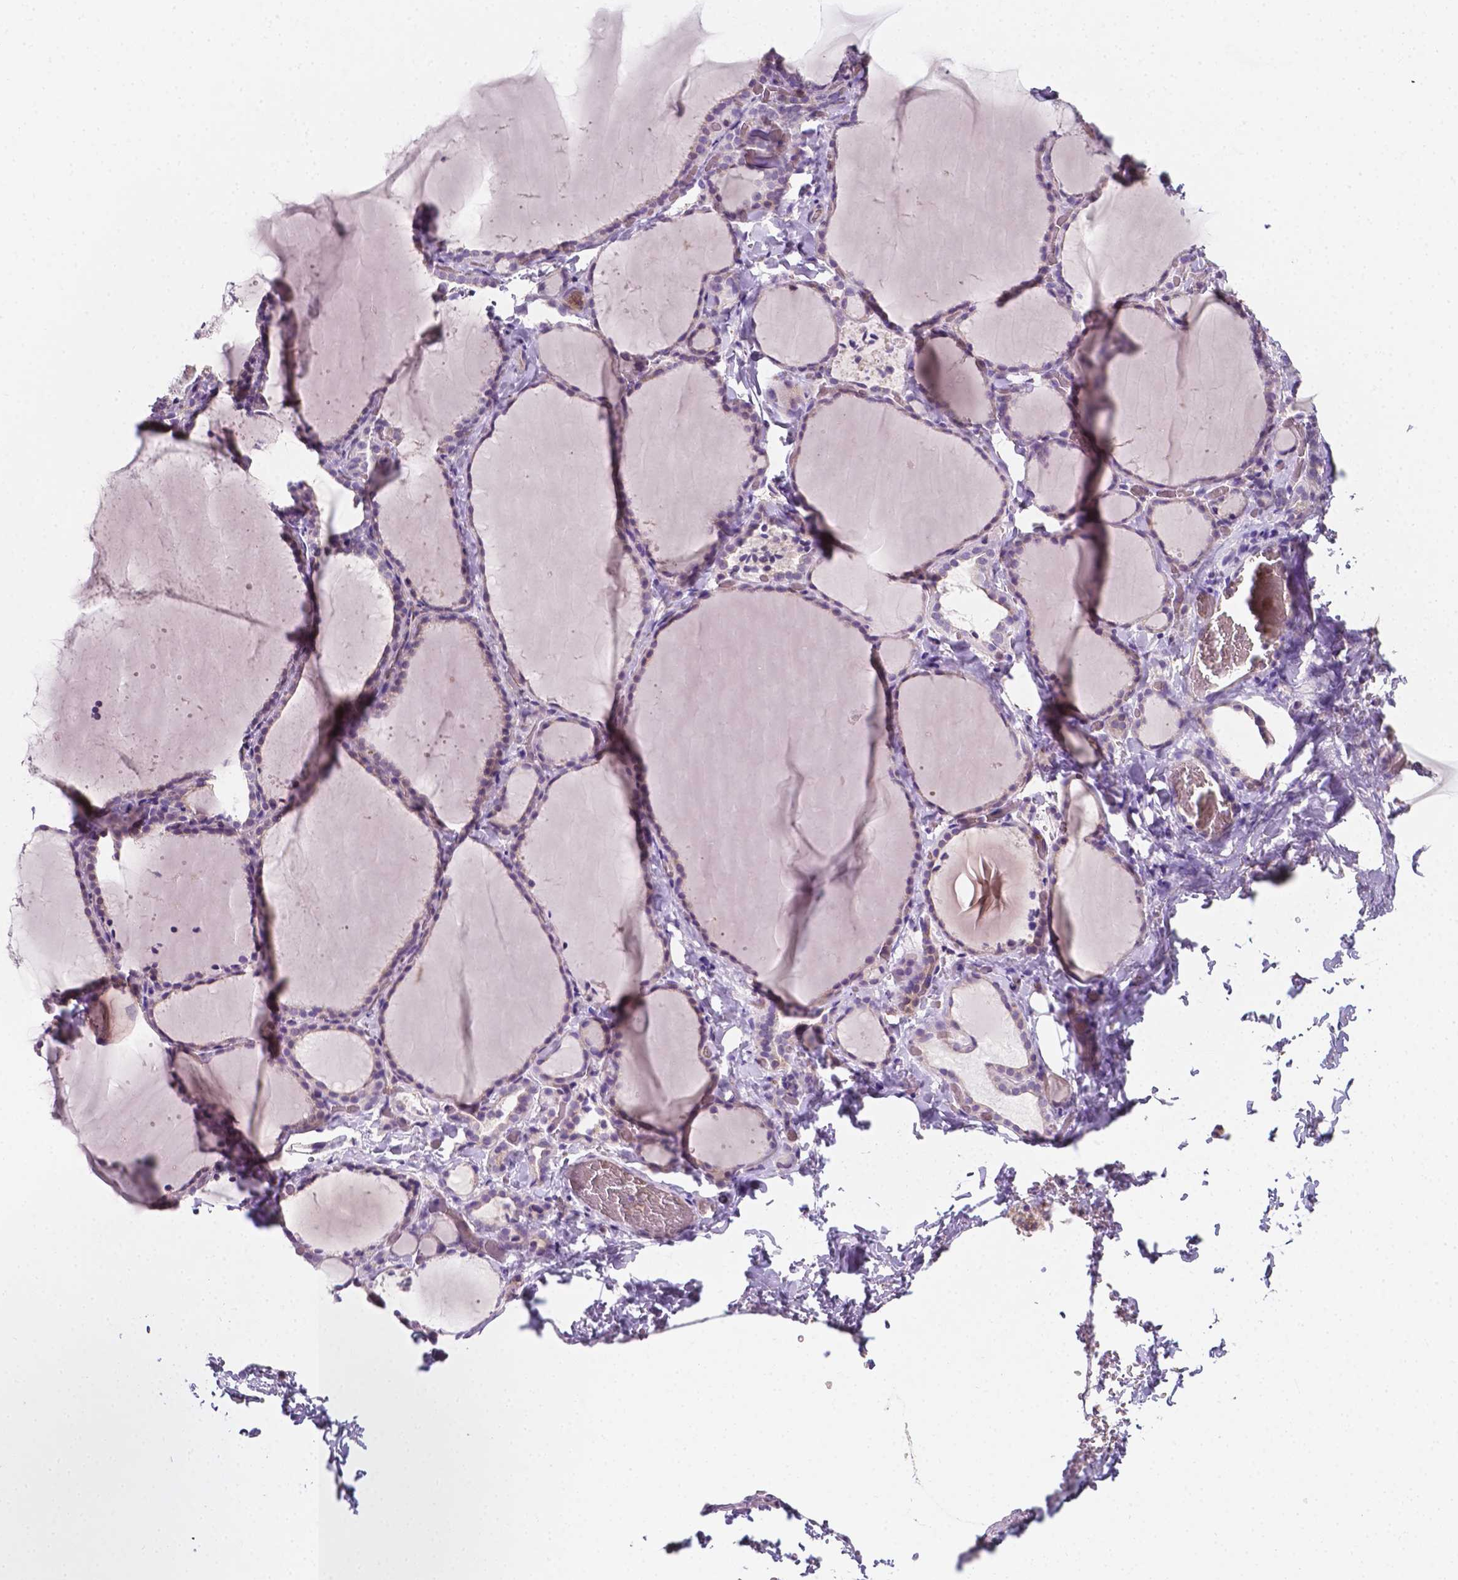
{"staining": {"intensity": "negative", "quantity": "none", "location": "none"}, "tissue": "thyroid gland", "cell_type": "Glandular cells", "image_type": "normal", "snomed": [{"axis": "morphology", "description": "Normal tissue, NOS"}, {"axis": "topography", "description": "Thyroid gland"}], "caption": "Benign thyroid gland was stained to show a protein in brown. There is no significant staining in glandular cells.", "gene": "EGFR", "patient": {"sex": "female", "age": 22}}